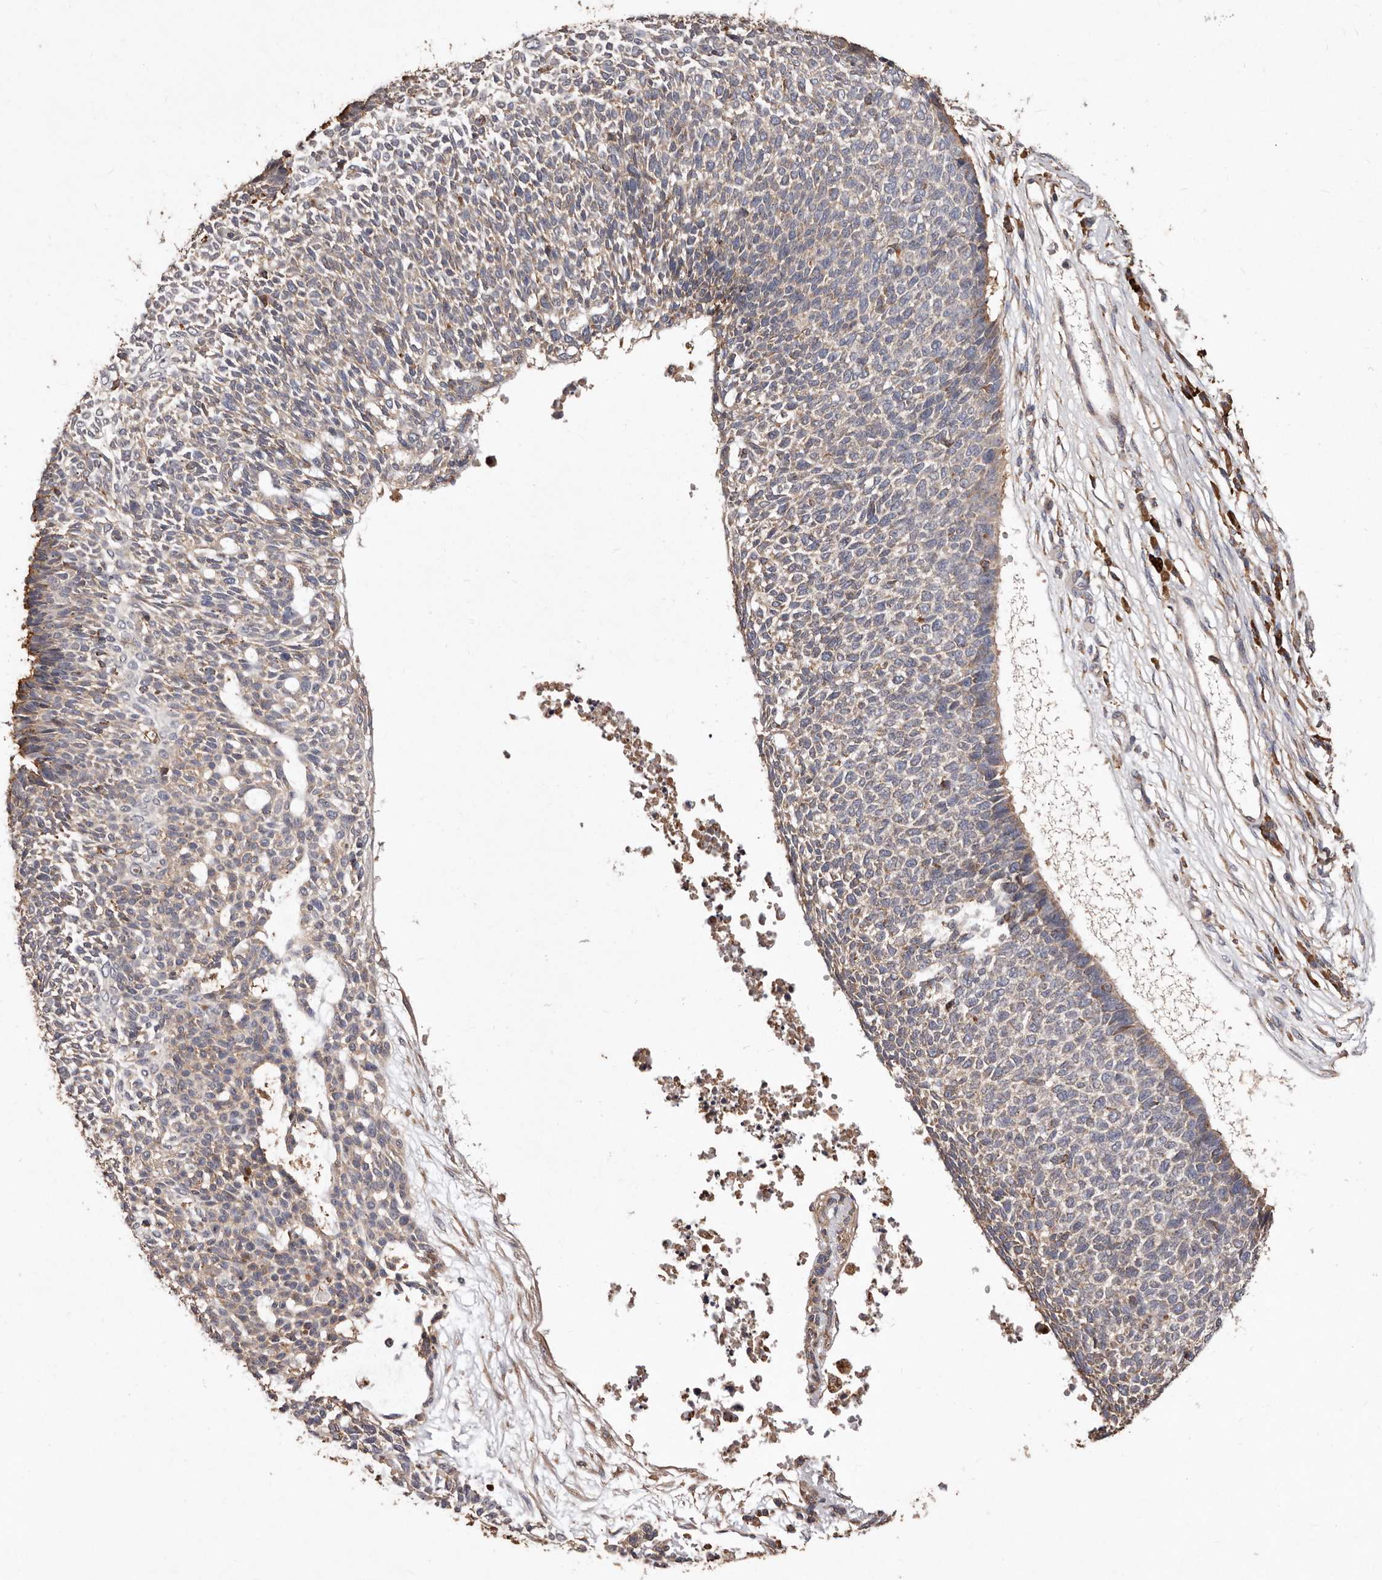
{"staining": {"intensity": "weak", "quantity": "<25%", "location": "cytoplasmic/membranous"}, "tissue": "skin cancer", "cell_type": "Tumor cells", "image_type": "cancer", "snomed": [{"axis": "morphology", "description": "Basal cell carcinoma"}, {"axis": "topography", "description": "Skin"}], "caption": "This is a micrograph of immunohistochemistry staining of skin cancer (basal cell carcinoma), which shows no staining in tumor cells. (DAB (3,3'-diaminobenzidine) IHC, high magnification).", "gene": "STEAP2", "patient": {"sex": "female", "age": 84}}